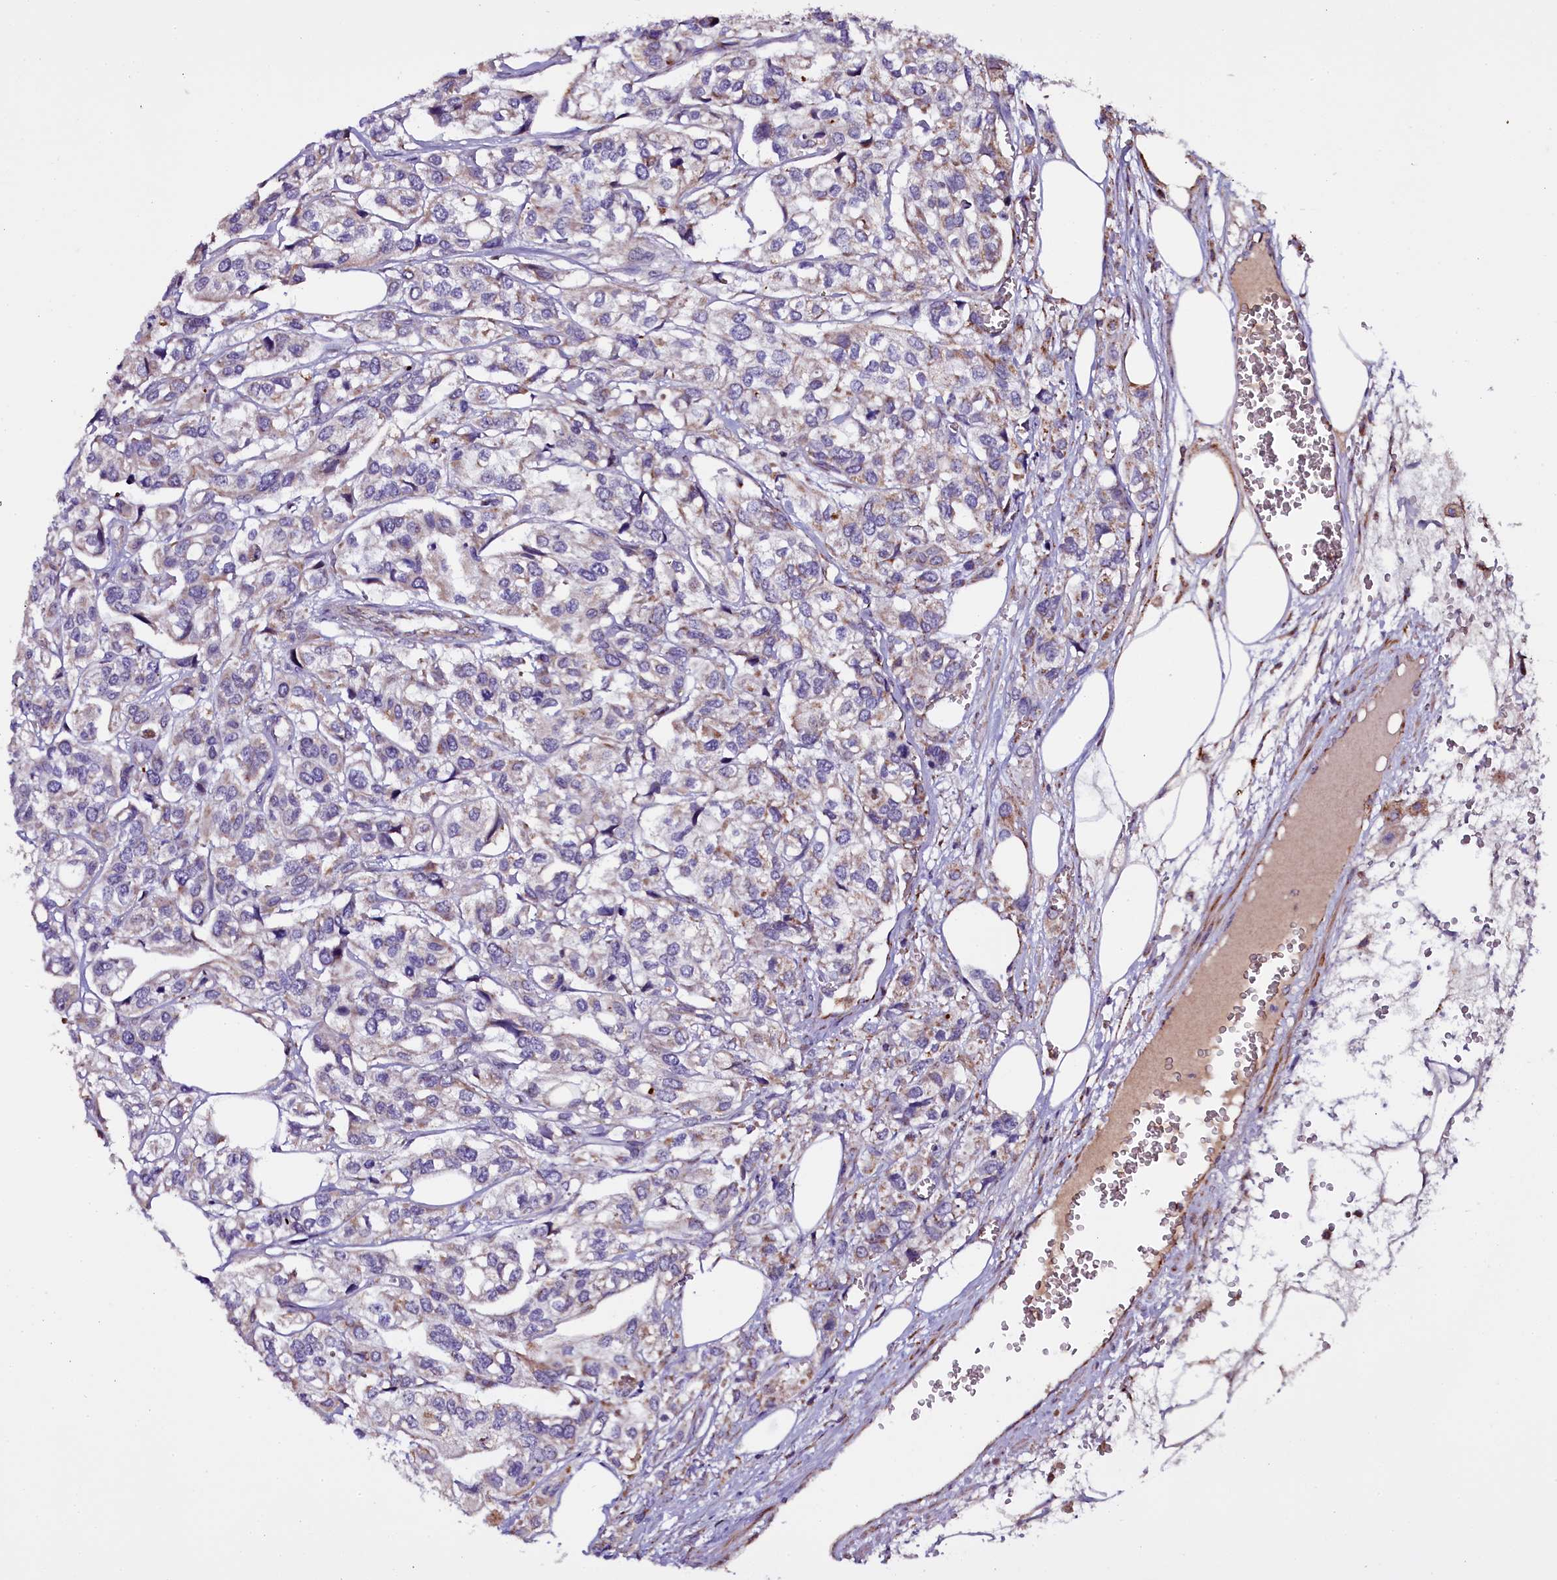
{"staining": {"intensity": "negative", "quantity": "none", "location": "none"}, "tissue": "urothelial cancer", "cell_type": "Tumor cells", "image_type": "cancer", "snomed": [{"axis": "morphology", "description": "Urothelial carcinoma, High grade"}, {"axis": "topography", "description": "Urinary bladder"}], "caption": "High power microscopy image of an immunohistochemistry photomicrograph of urothelial cancer, revealing no significant staining in tumor cells.", "gene": "NAA80", "patient": {"sex": "male", "age": 67}}